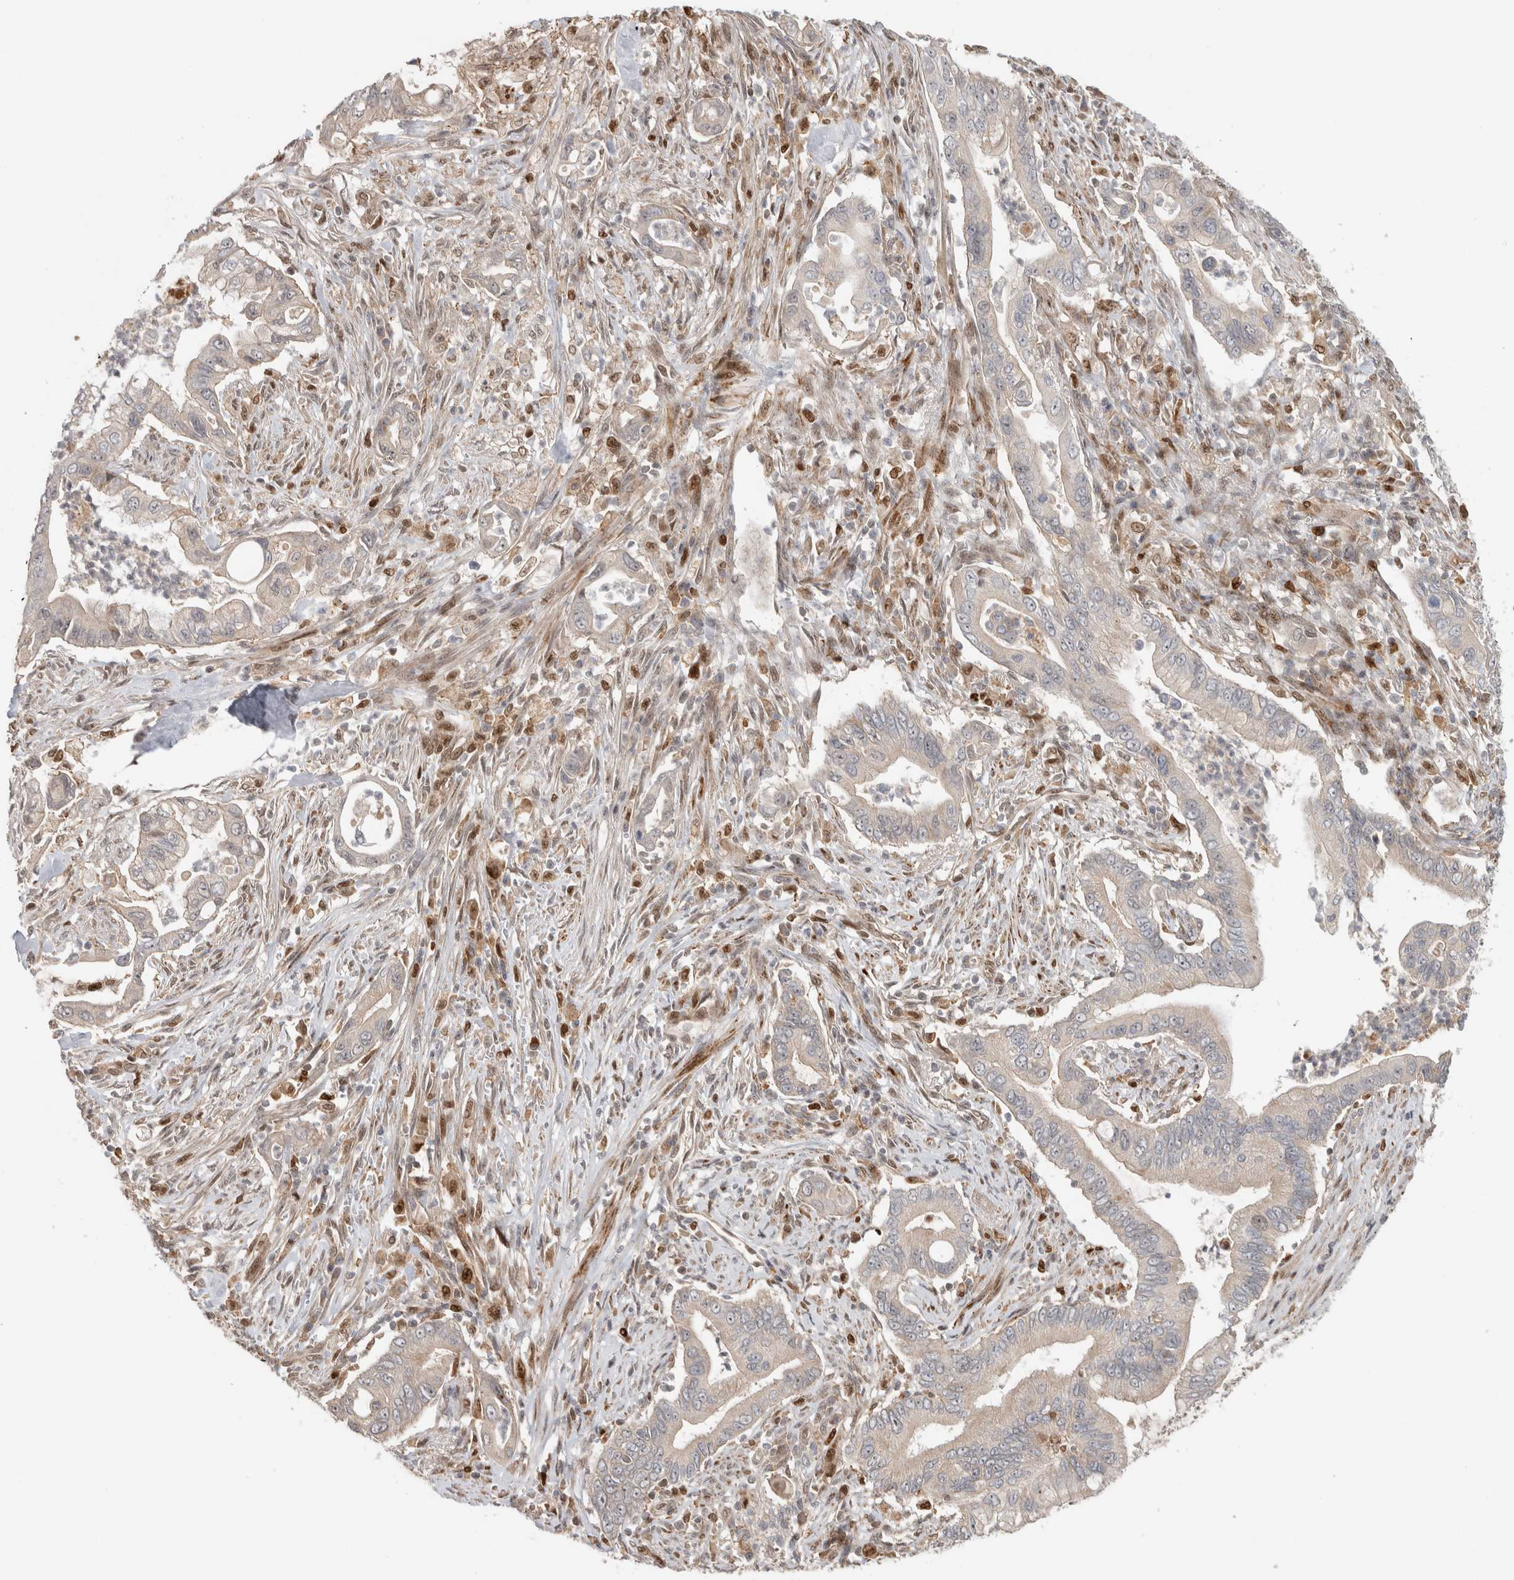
{"staining": {"intensity": "negative", "quantity": "none", "location": "none"}, "tissue": "pancreatic cancer", "cell_type": "Tumor cells", "image_type": "cancer", "snomed": [{"axis": "morphology", "description": "Adenocarcinoma, NOS"}, {"axis": "topography", "description": "Pancreas"}], "caption": "A high-resolution histopathology image shows IHC staining of pancreatic cancer, which exhibits no significant expression in tumor cells. (DAB immunohistochemistry visualized using brightfield microscopy, high magnification).", "gene": "INSRR", "patient": {"sex": "male", "age": 78}}